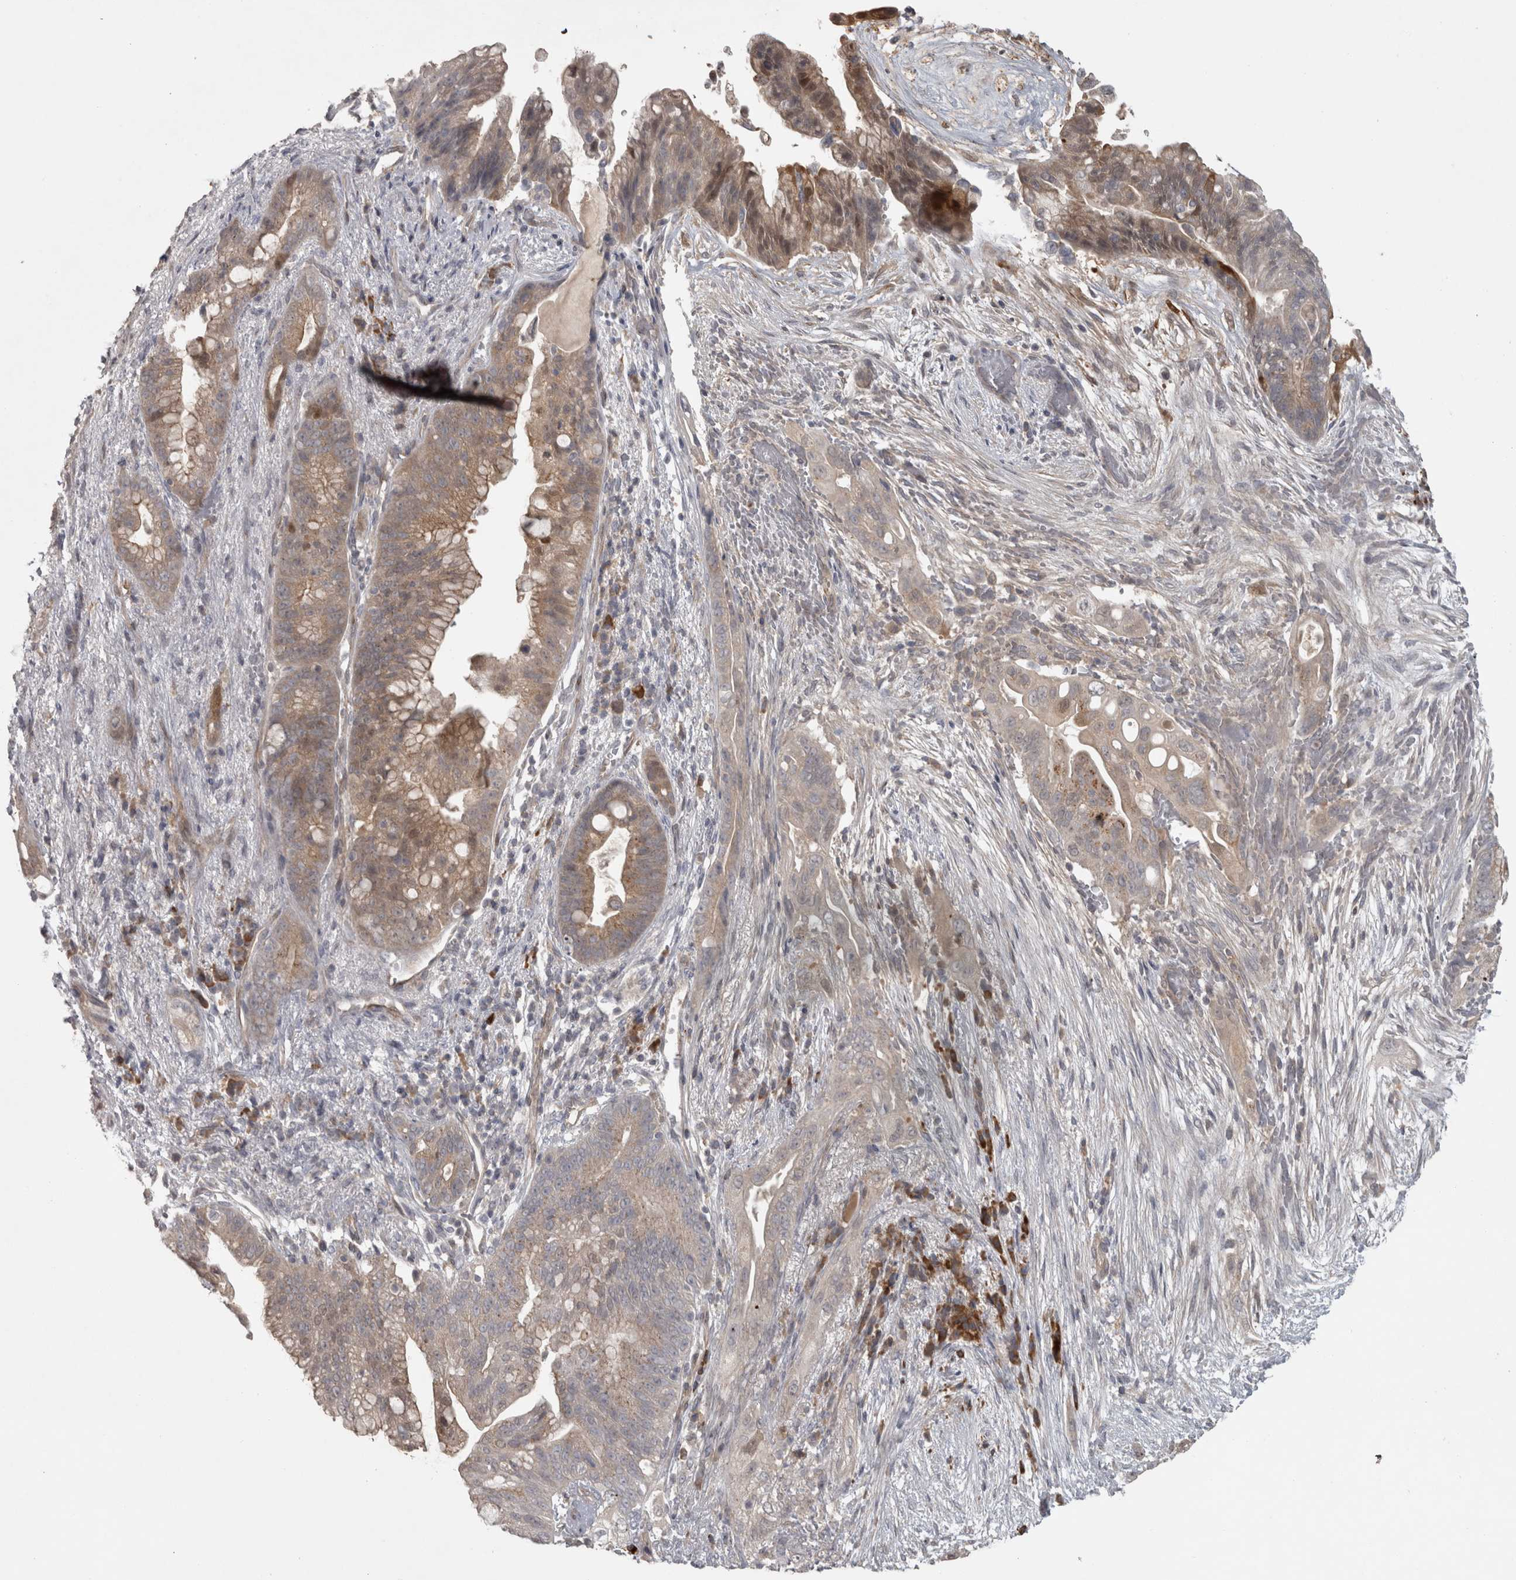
{"staining": {"intensity": "moderate", "quantity": "<25%", "location": "cytoplasmic/membranous"}, "tissue": "pancreatic cancer", "cell_type": "Tumor cells", "image_type": "cancer", "snomed": [{"axis": "morphology", "description": "Adenocarcinoma, NOS"}, {"axis": "topography", "description": "Pancreas"}], "caption": "The immunohistochemical stain labels moderate cytoplasmic/membranous staining in tumor cells of pancreatic cancer tissue.", "gene": "SLCO5A1", "patient": {"sex": "male", "age": 53}}